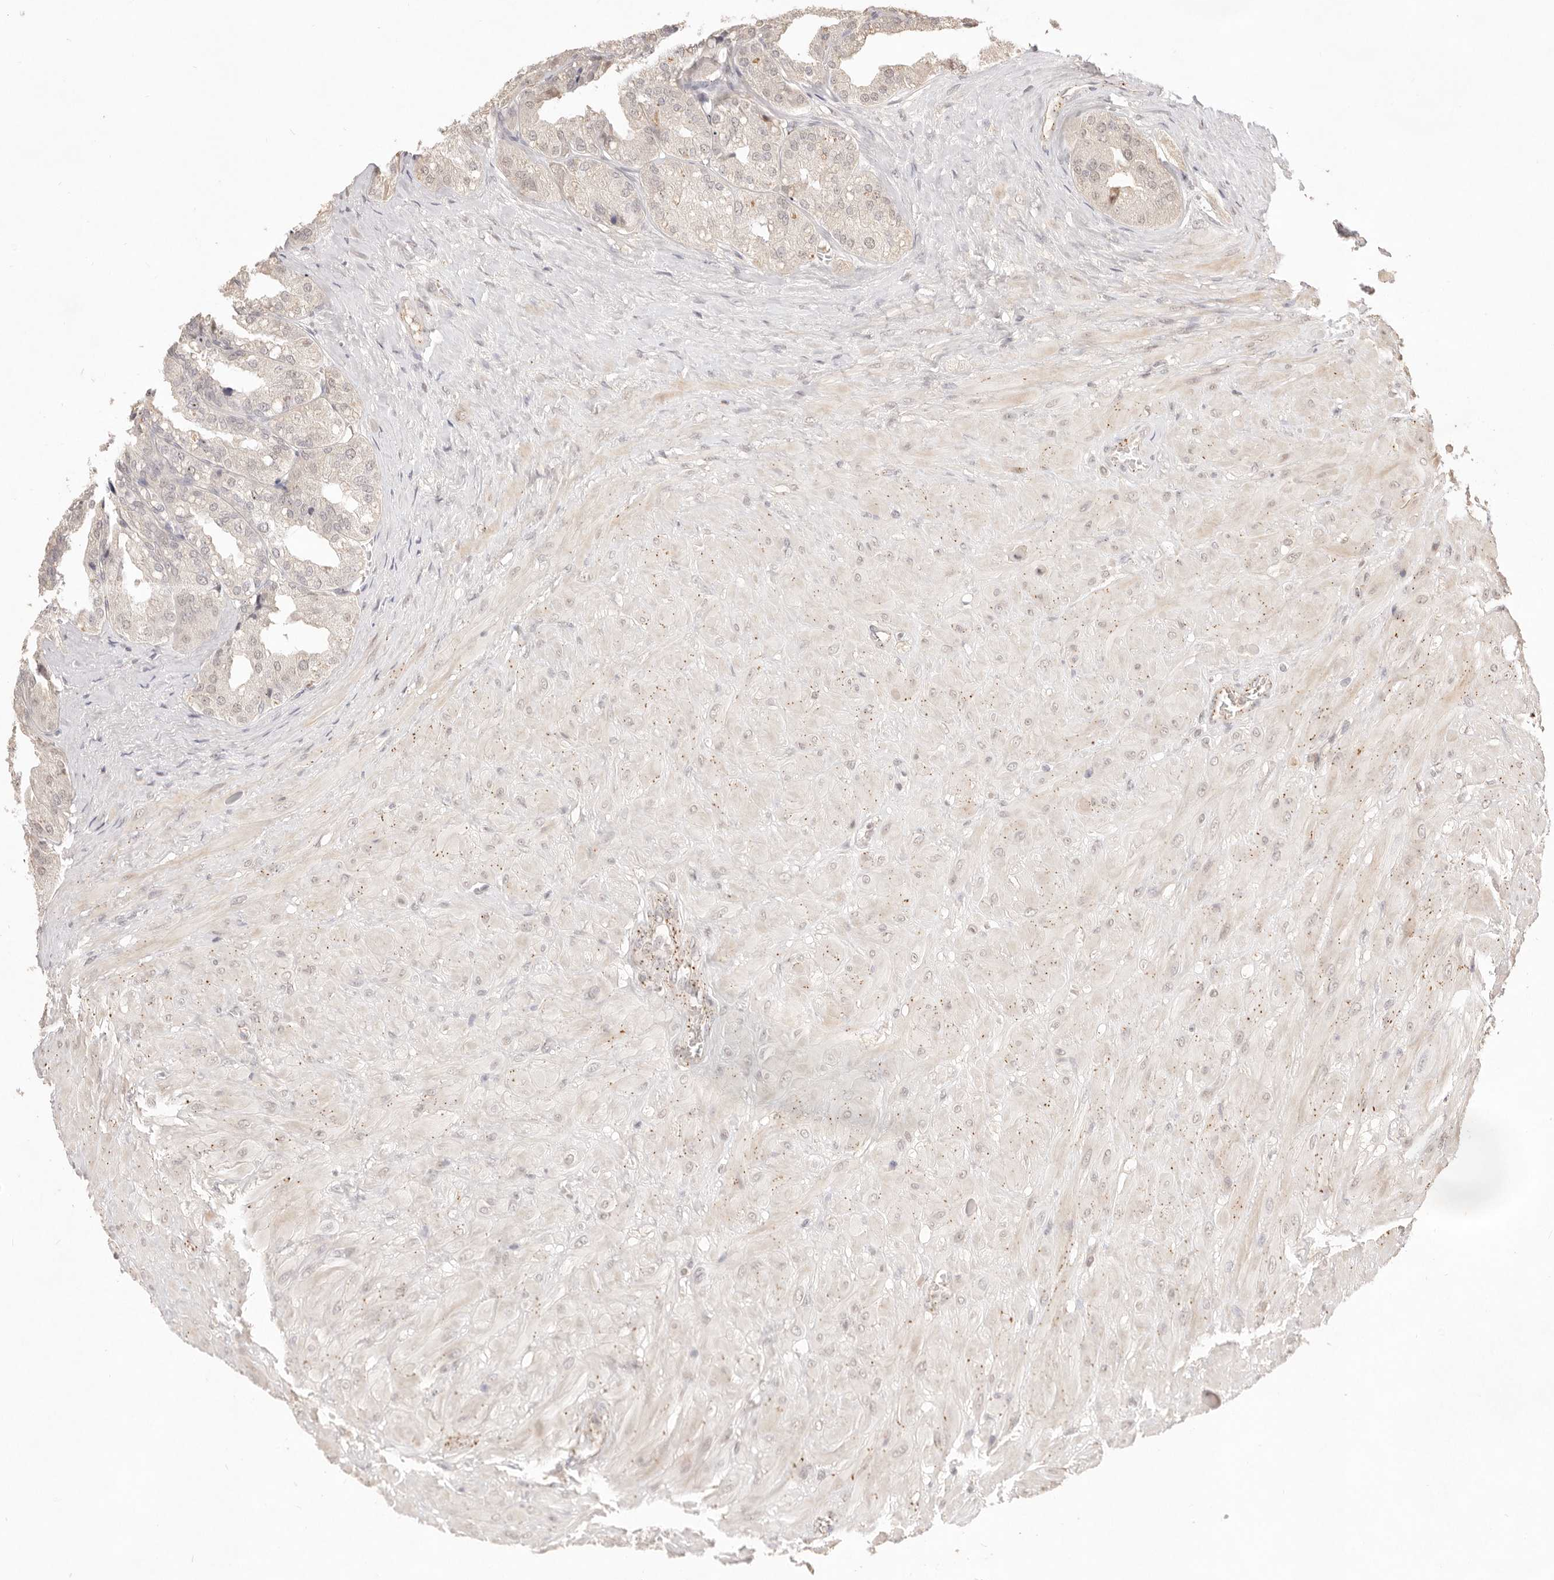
{"staining": {"intensity": "weak", "quantity": "<25%", "location": "nuclear"}, "tissue": "seminal vesicle", "cell_type": "Glandular cells", "image_type": "normal", "snomed": [{"axis": "morphology", "description": "Normal tissue, NOS"}, {"axis": "topography", "description": "Prostate"}, {"axis": "topography", "description": "Seminal veicle"}], "caption": "A histopathology image of seminal vesicle stained for a protein demonstrates no brown staining in glandular cells. Brightfield microscopy of immunohistochemistry (IHC) stained with DAB (brown) and hematoxylin (blue), captured at high magnification.", "gene": "MEP1A", "patient": {"sex": "male", "age": 51}}